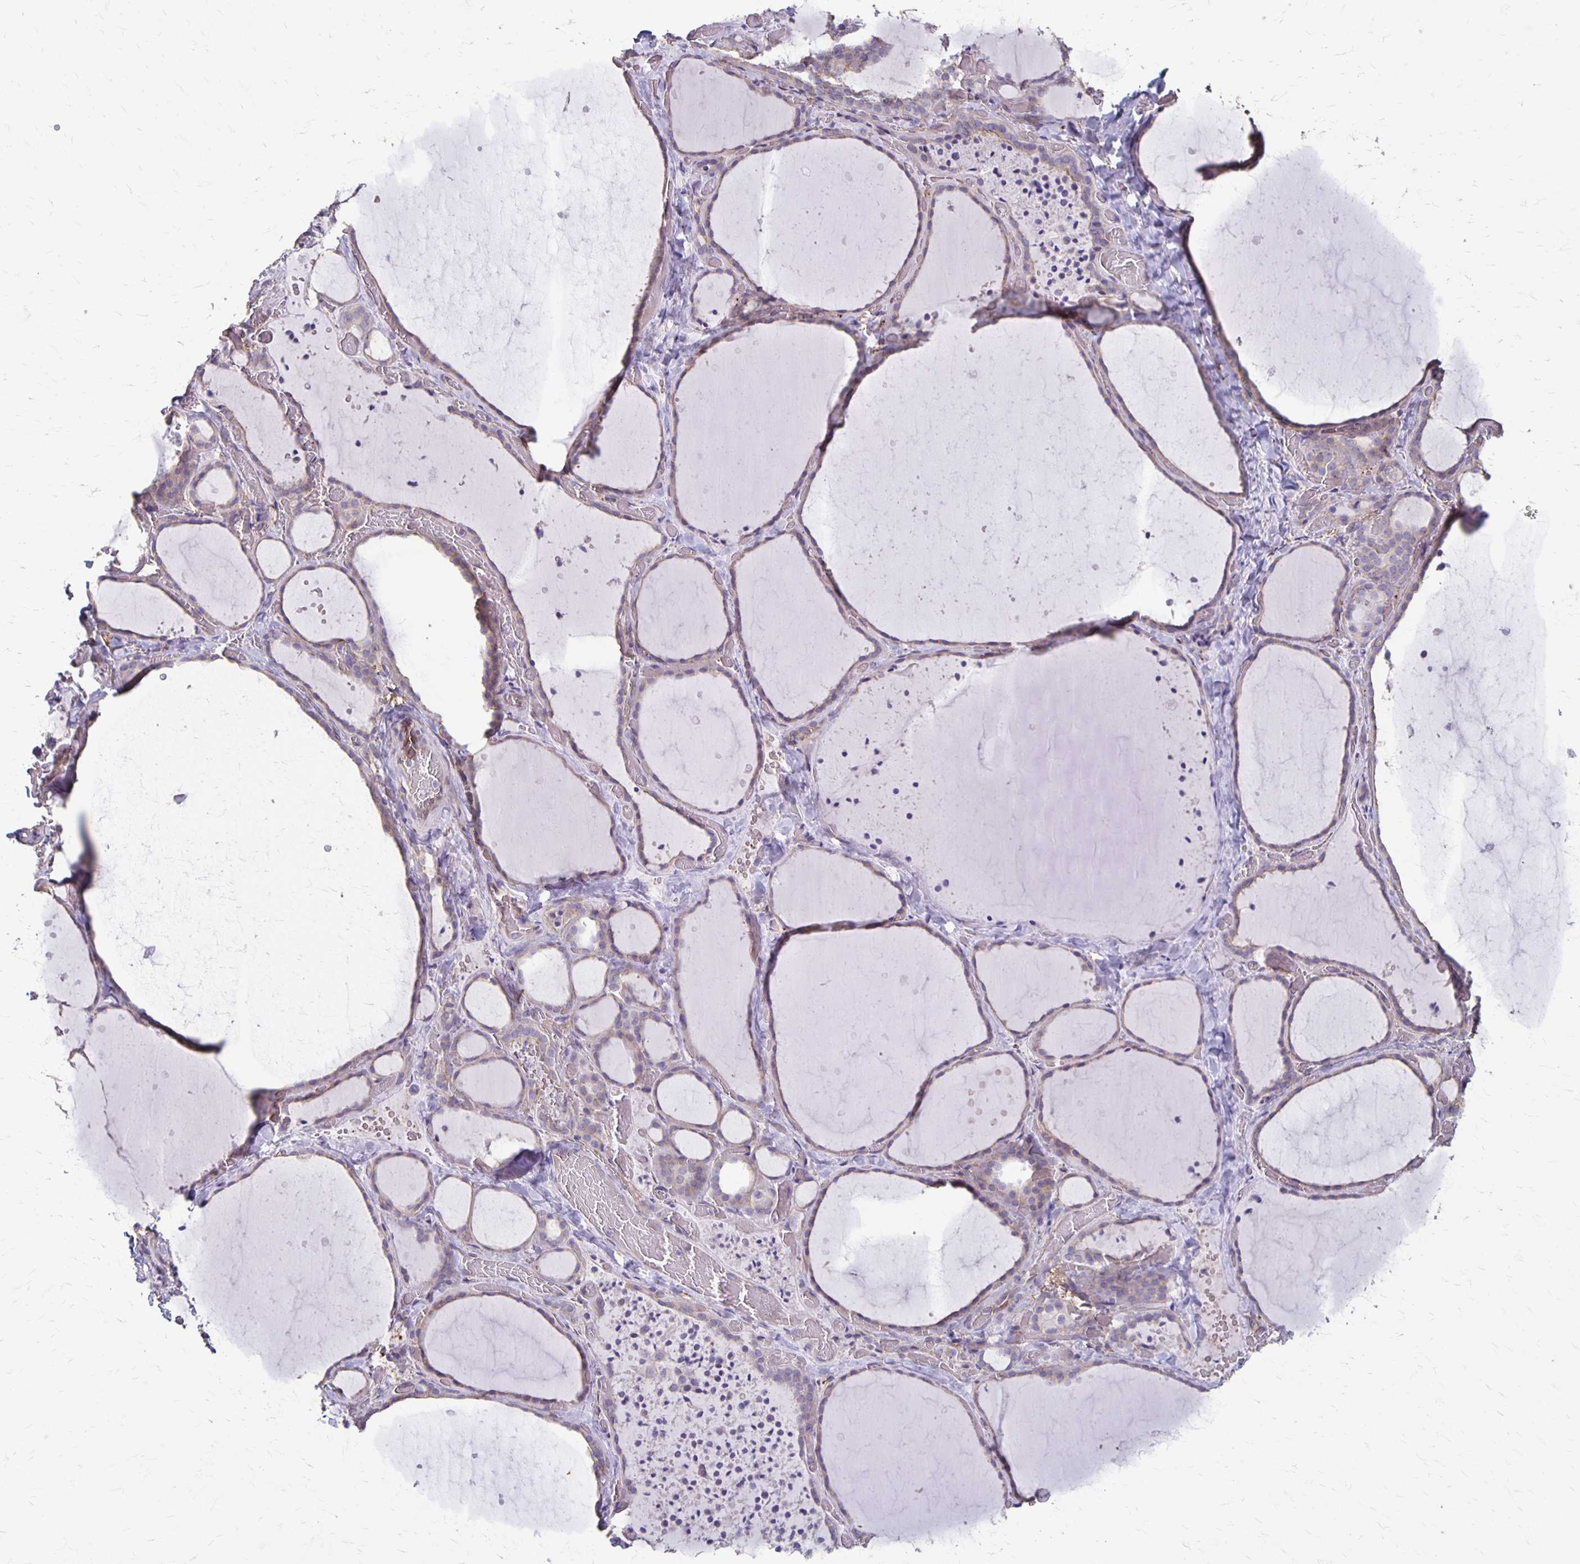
{"staining": {"intensity": "weak", "quantity": ">75%", "location": "cytoplasmic/membranous"}, "tissue": "thyroid gland", "cell_type": "Glandular cells", "image_type": "normal", "snomed": [{"axis": "morphology", "description": "Normal tissue, NOS"}, {"axis": "topography", "description": "Thyroid gland"}], "caption": "Thyroid gland stained with a protein marker shows weak staining in glandular cells.", "gene": "PPP1R3E", "patient": {"sex": "female", "age": 36}}